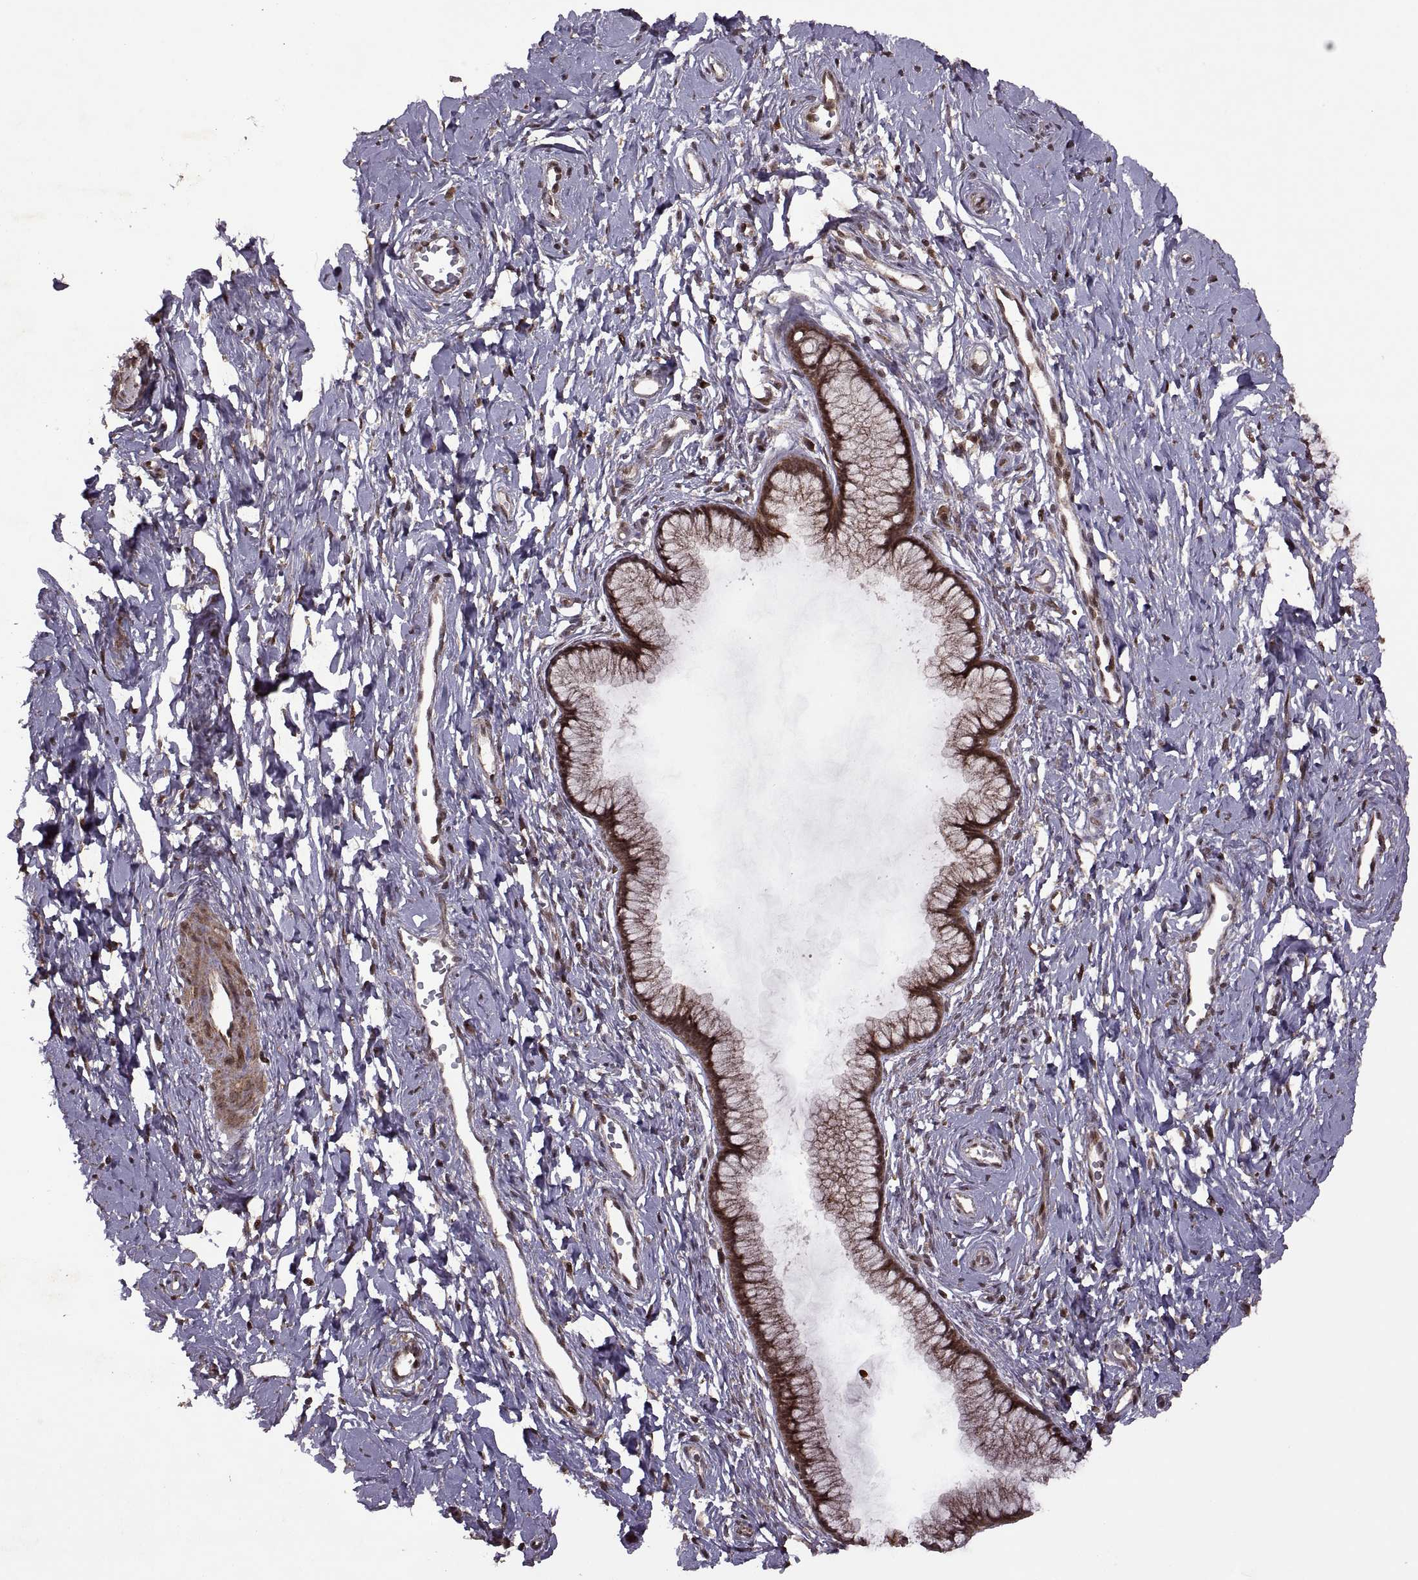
{"staining": {"intensity": "strong", "quantity": ">75%", "location": "cytoplasmic/membranous,nuclear"}, "tissue": "cervix", "cell_type": "Glandular cells", "image_type": "normal", "snomed": [{"axis": "morphology", "description": "Normal tissue, NOS"}, {"axis": "topography", "description": "Cervix"}], "caption": "Protein staining by IHC exhibits strong cytoplasmic/membranous,nuclear expression in about >75% of glandular cells in normal cervix.", "gene": "PTOV1", "patient": {"sex": "female", "age": 40}}